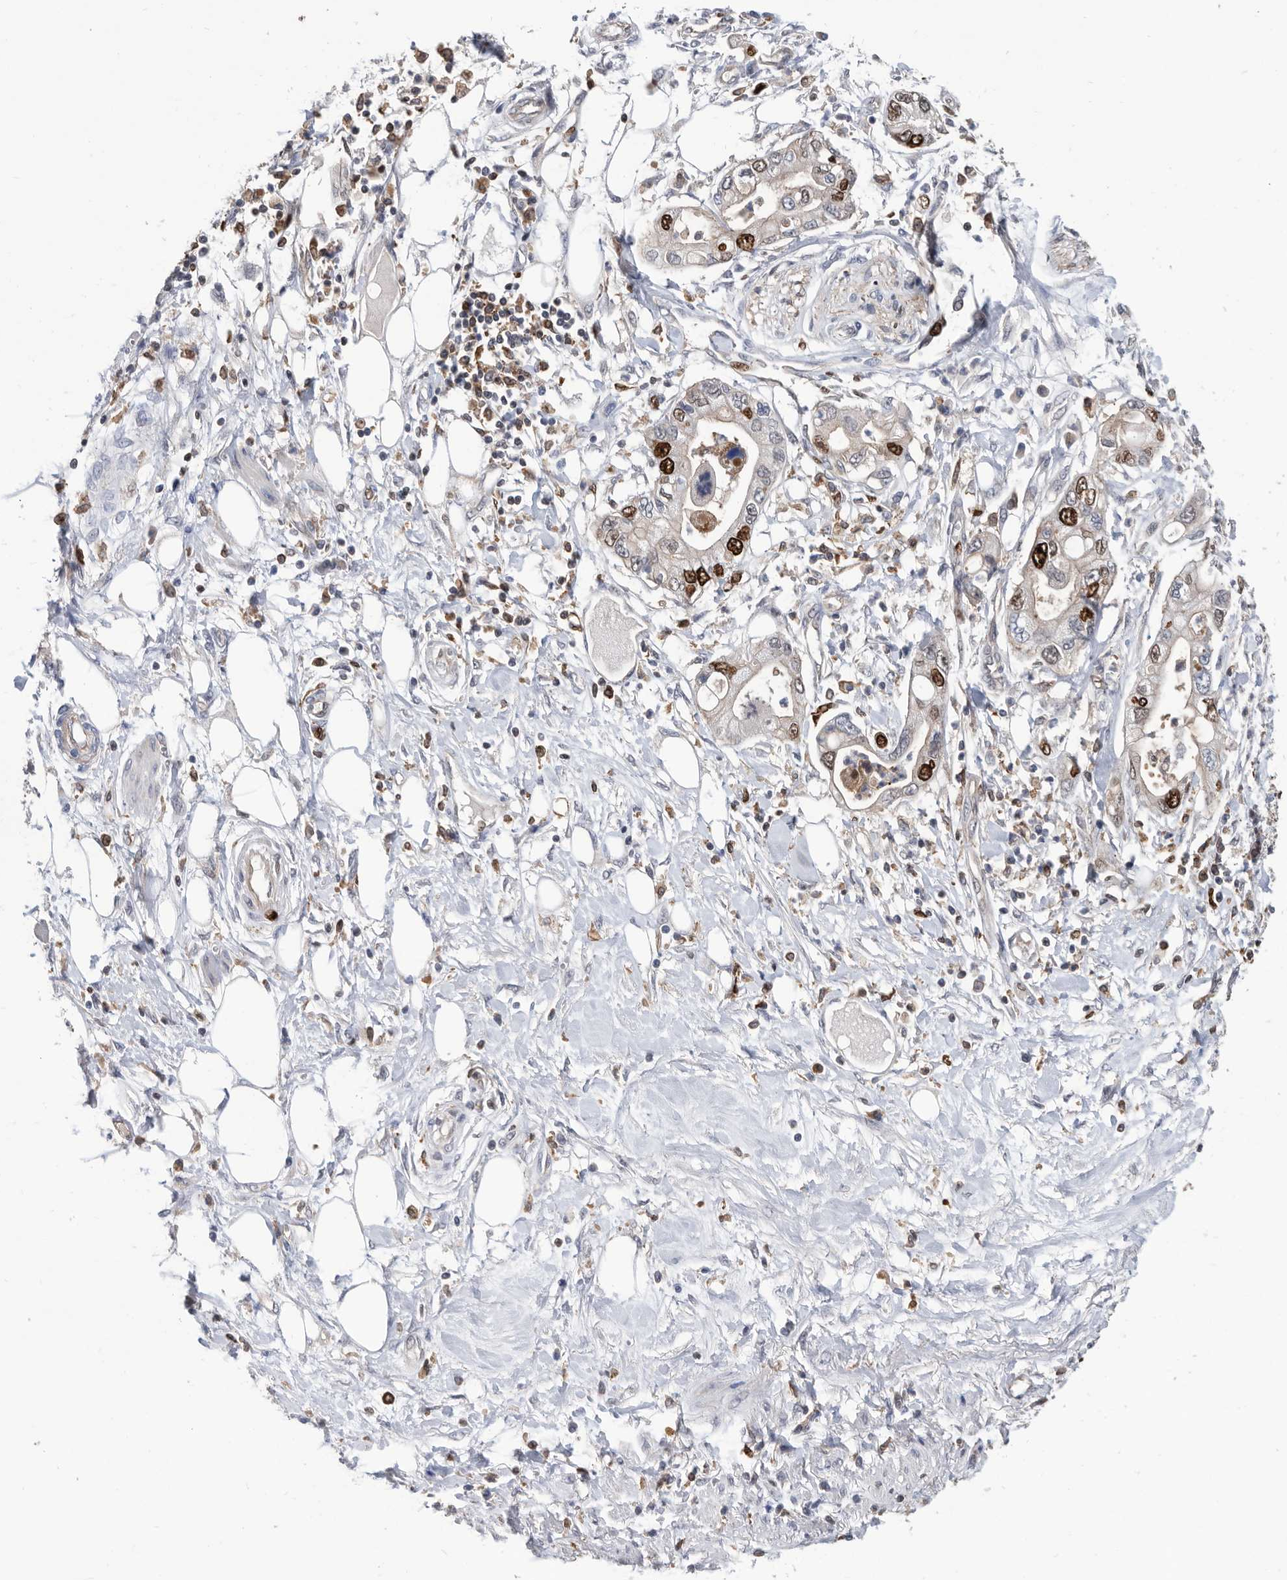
{"staining": {"intensity": "strong", "quantity": "25%-75%", "location": "nuclear"}, "tissue": "pancreatic cancer", "cell_type": "Tumor cells", "image_type": "cancer", "snomed": [{"axis": "morphology", "description": "Adenocarcinoma, NOS"}, {"axis": "topography", "description": "Pancreas"}], "caption": "Immunohistochemistry histopathology image of neoplastic tissue: pancreatic cancer (adenocarcinoma) stained using immunohistochemistry displays high levels of strong protein expression localized specifically in the nuclear of tumor cells, appearing as a nuclear brown color.", "gene": "ATAD2", "patient": {"sex": "male", "age": 68}}